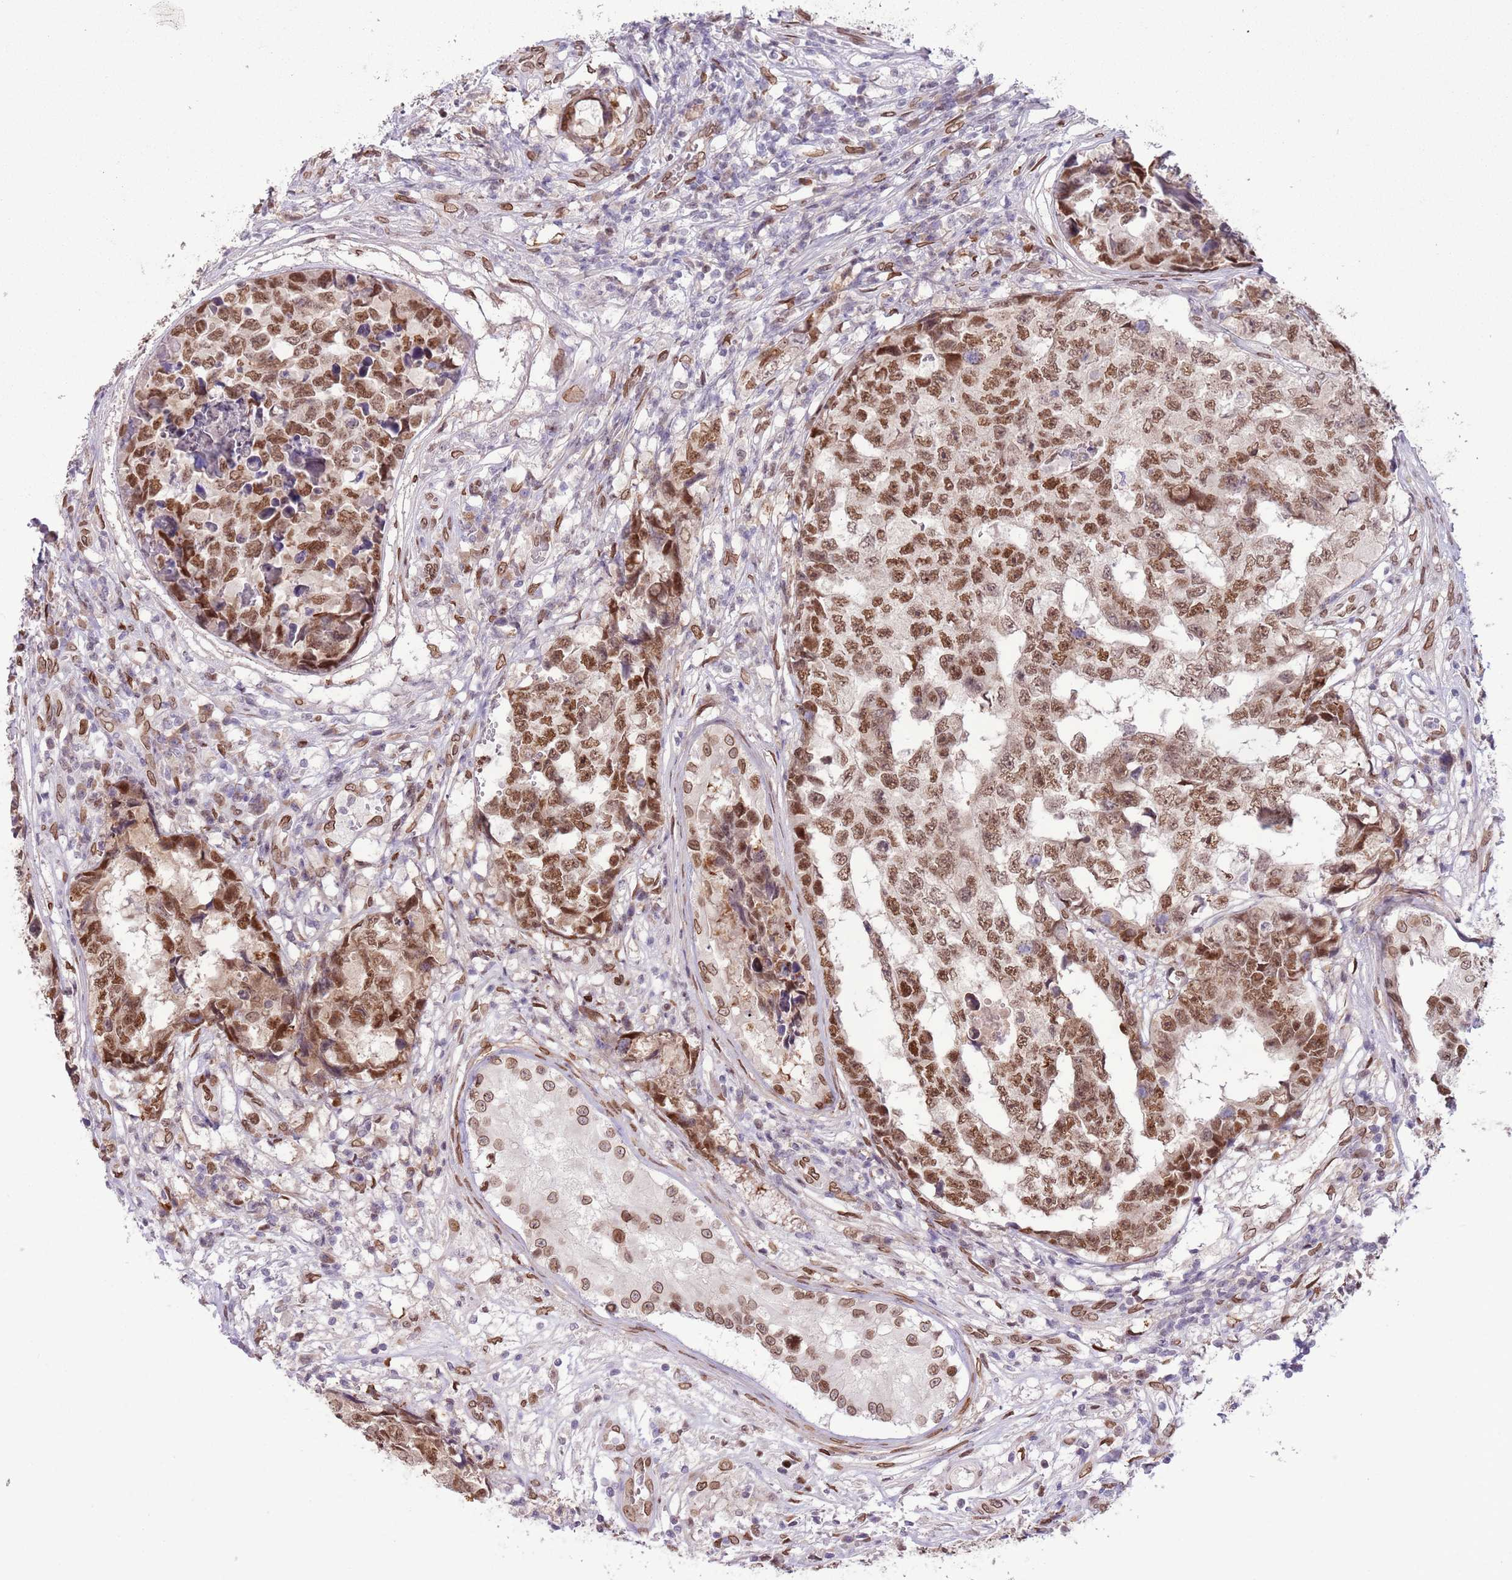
{"staining": {"intensity": "moderate", "quantity": ">75%", "location": "nuclear"}, "tissue": "testis cancer", "cell_type": "Tumor cells", "image_type": "cancer", "snomed": [{"axis": "morphology", "description": "Carcinoma, Embryonal, NOS"}, {"axis": "topography", "description": "Testis"}], "caption": "Testis embryonal carcinoma stained with a protein marker displays moderate staining in tumor cells.", "gene": "ZGLP1", "patient": {"sex": "male", "age": 25}}